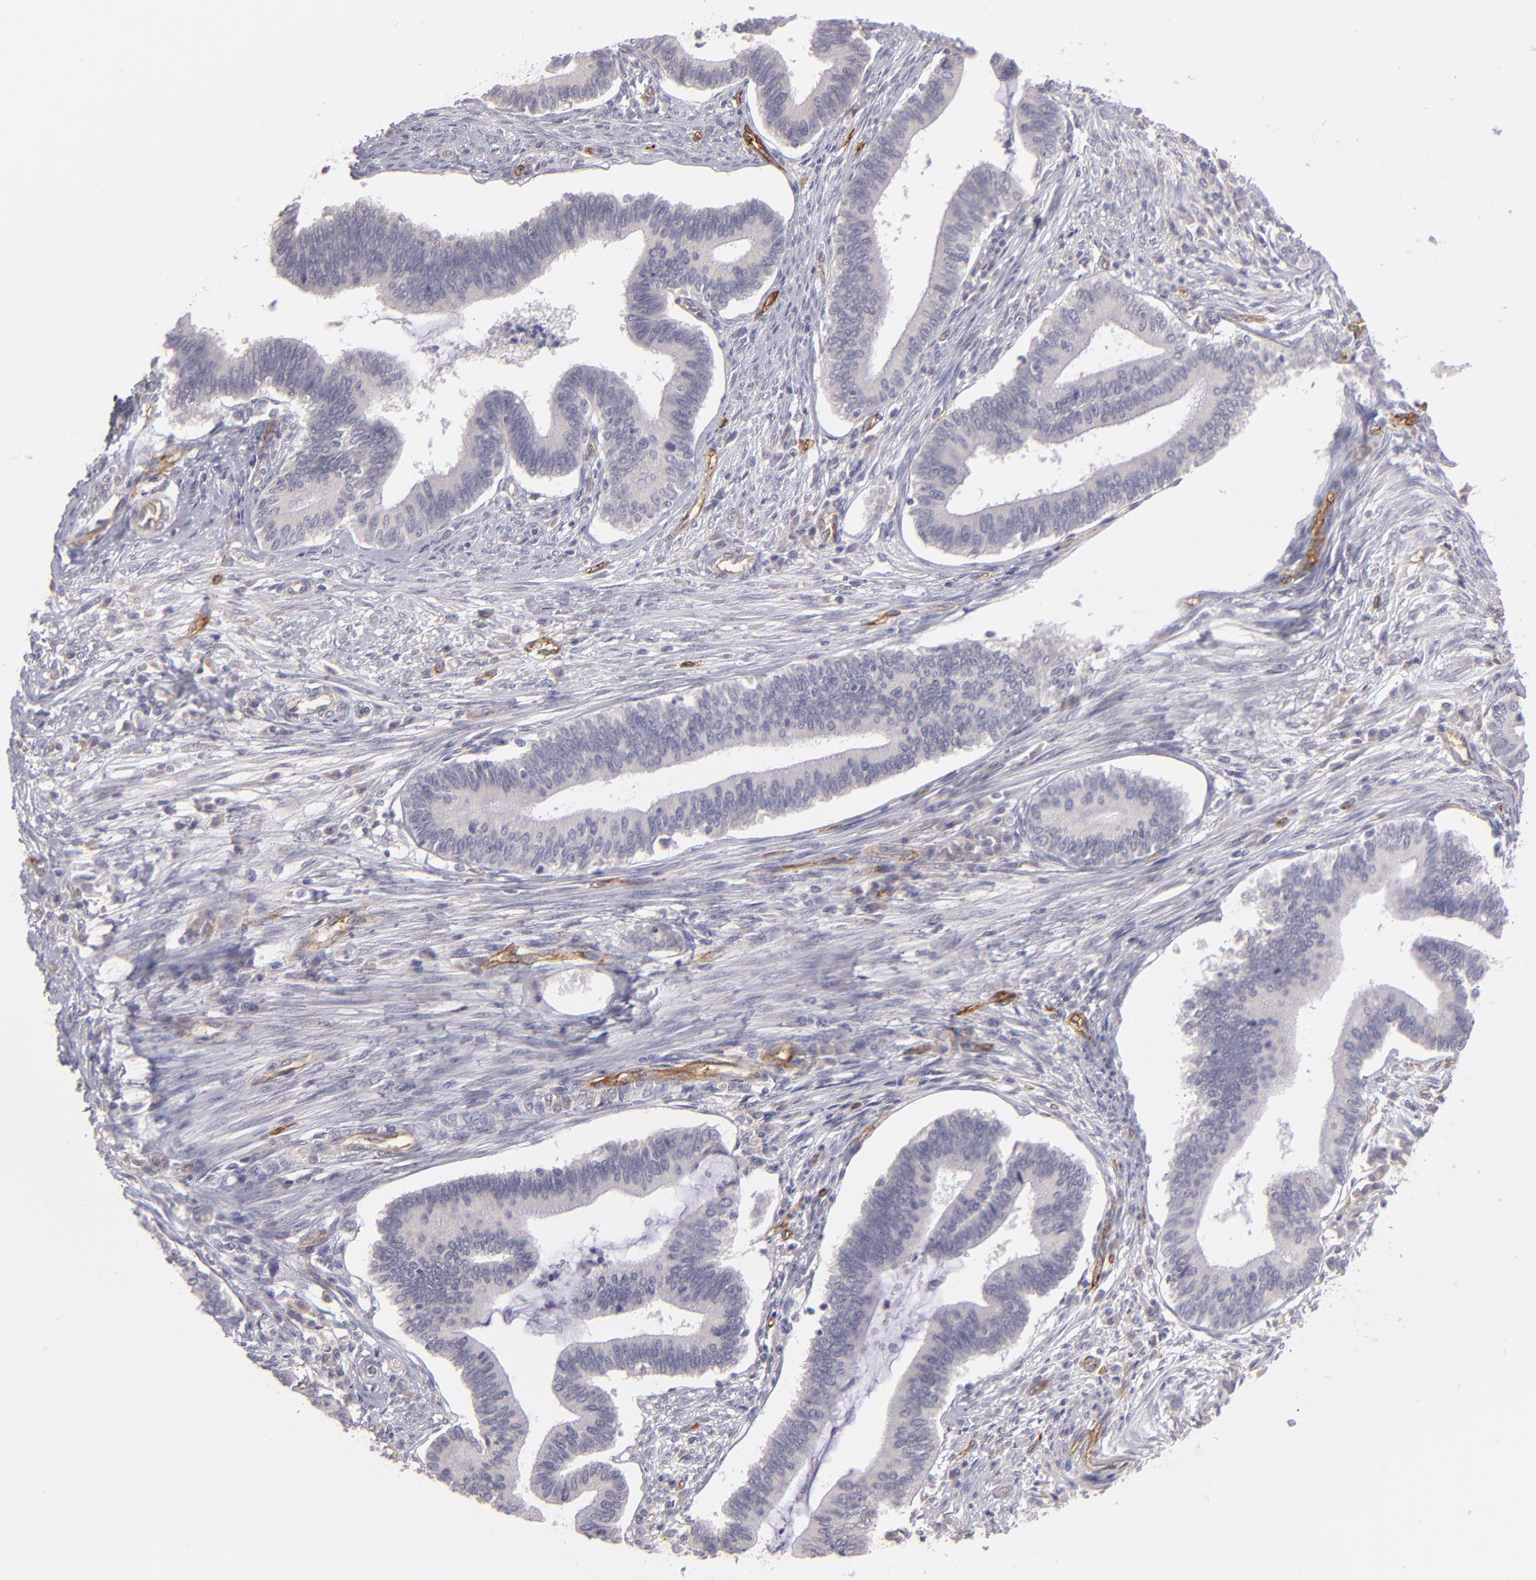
{"staining": {"intensity": "negative", "quantity": "none", "location": "none"}, "tissue": "cervical cancer", "cell_type": "Tumor cells", "image_type": "cancer", "snomed": [{"axis": "morphology", "description": "Adenocarcinoma, NOS"}, {"axis": "topography", "description": "Cervix"}], "caption": "This is a image of IHC staining of cervical cancer, which shows no positivity in tumor cells.", "gene": "THBD", "patient": {"sex": "female", "age": 36}}